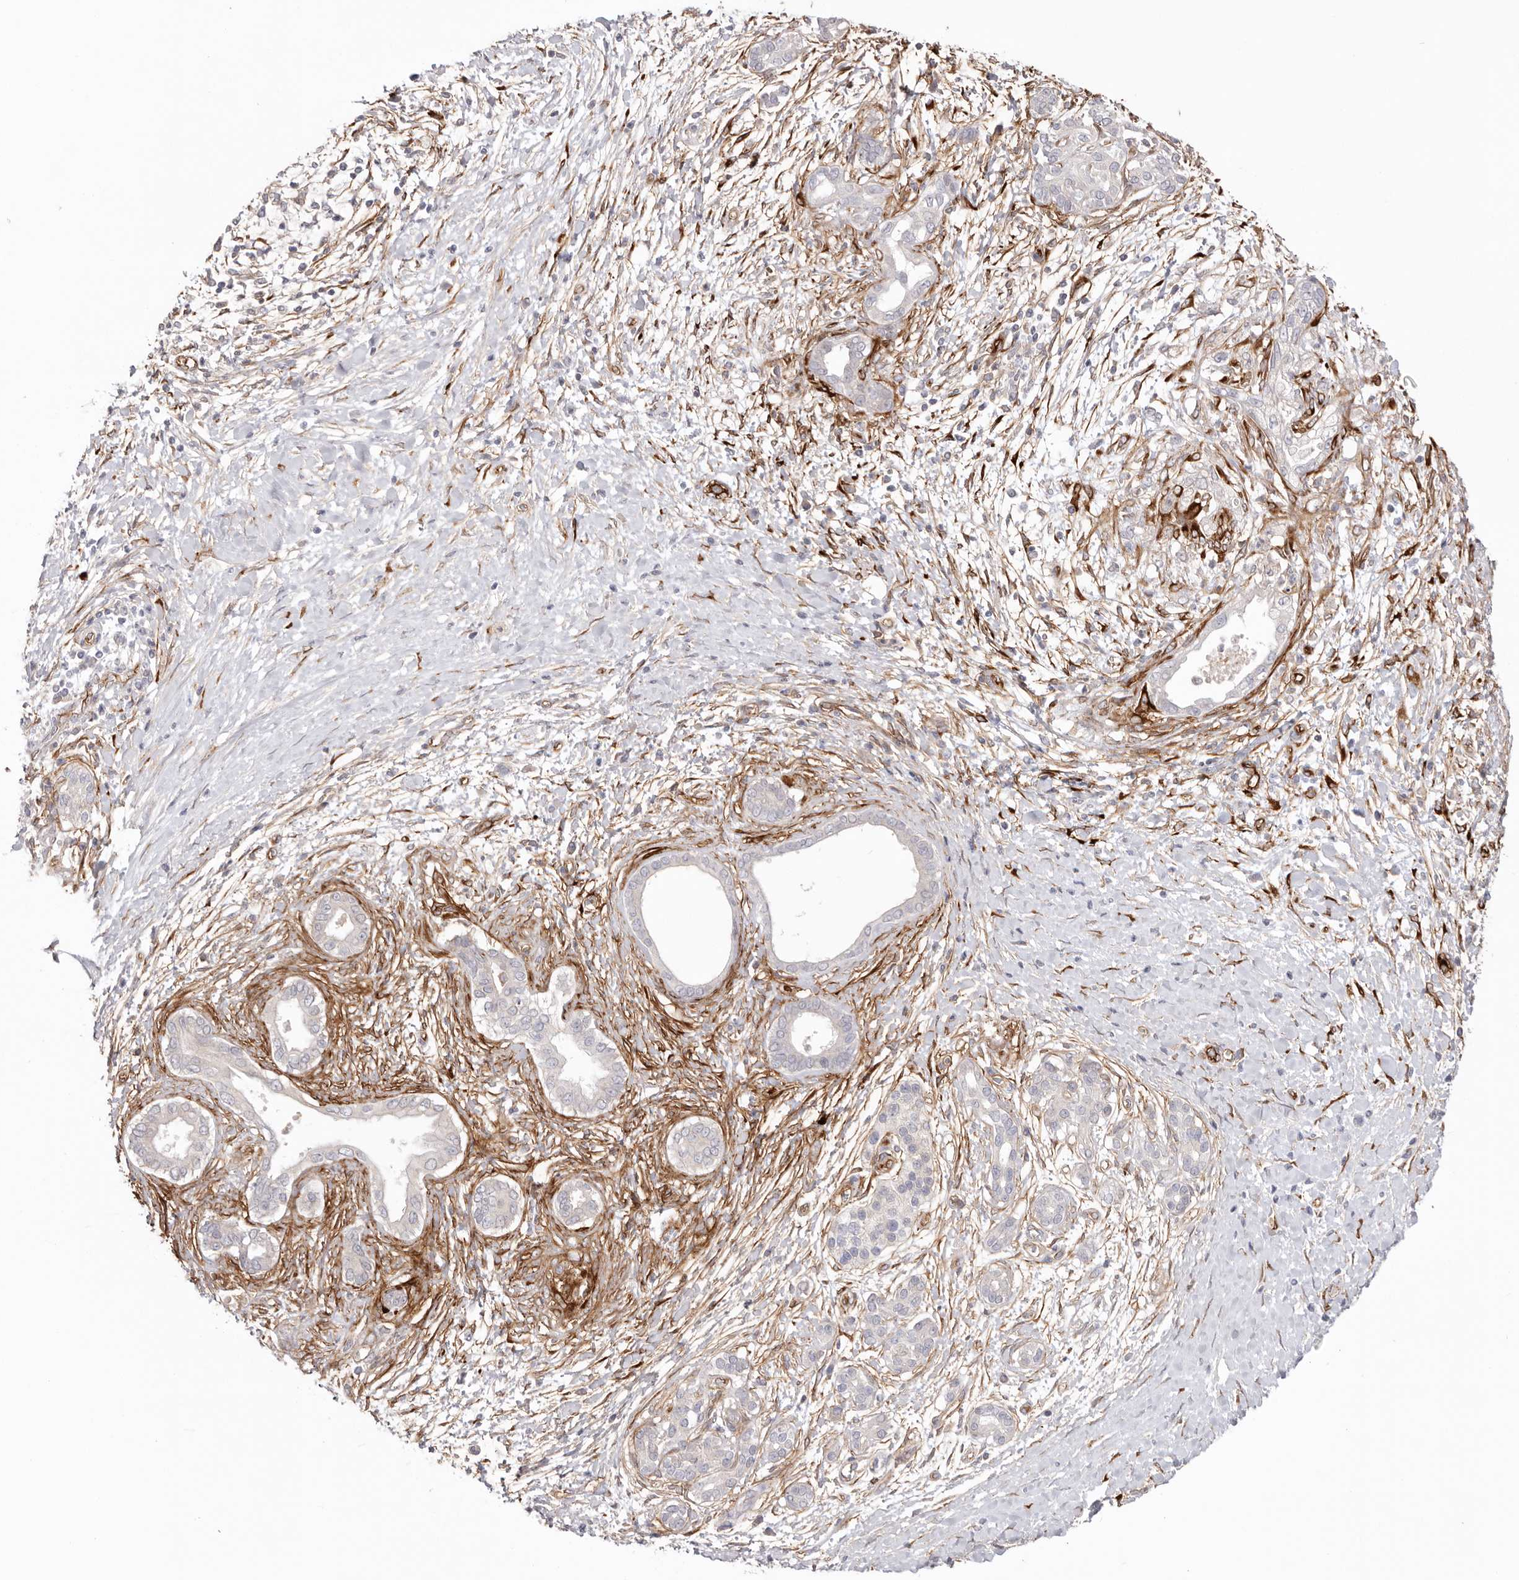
{"staining": {"intensity": "negative", "quantity": "none", "location": "none"}, "tissue": "pancreatic cancer", "cell_type": "Tumor cells", "image_type": "cancer", "snomed": [{"axis": "morphology", "description": "Adenocarcinoma, NOS"}, {"axis": "topography", "description": "Pancreas"}], "caption": "Protein analysis of pancreatic cancer (adenocarcinoma) demonstrates no significant positivity in tumor cells.", "gene": "LRRC66", "patient": {"sex": "male", "age": 58}}